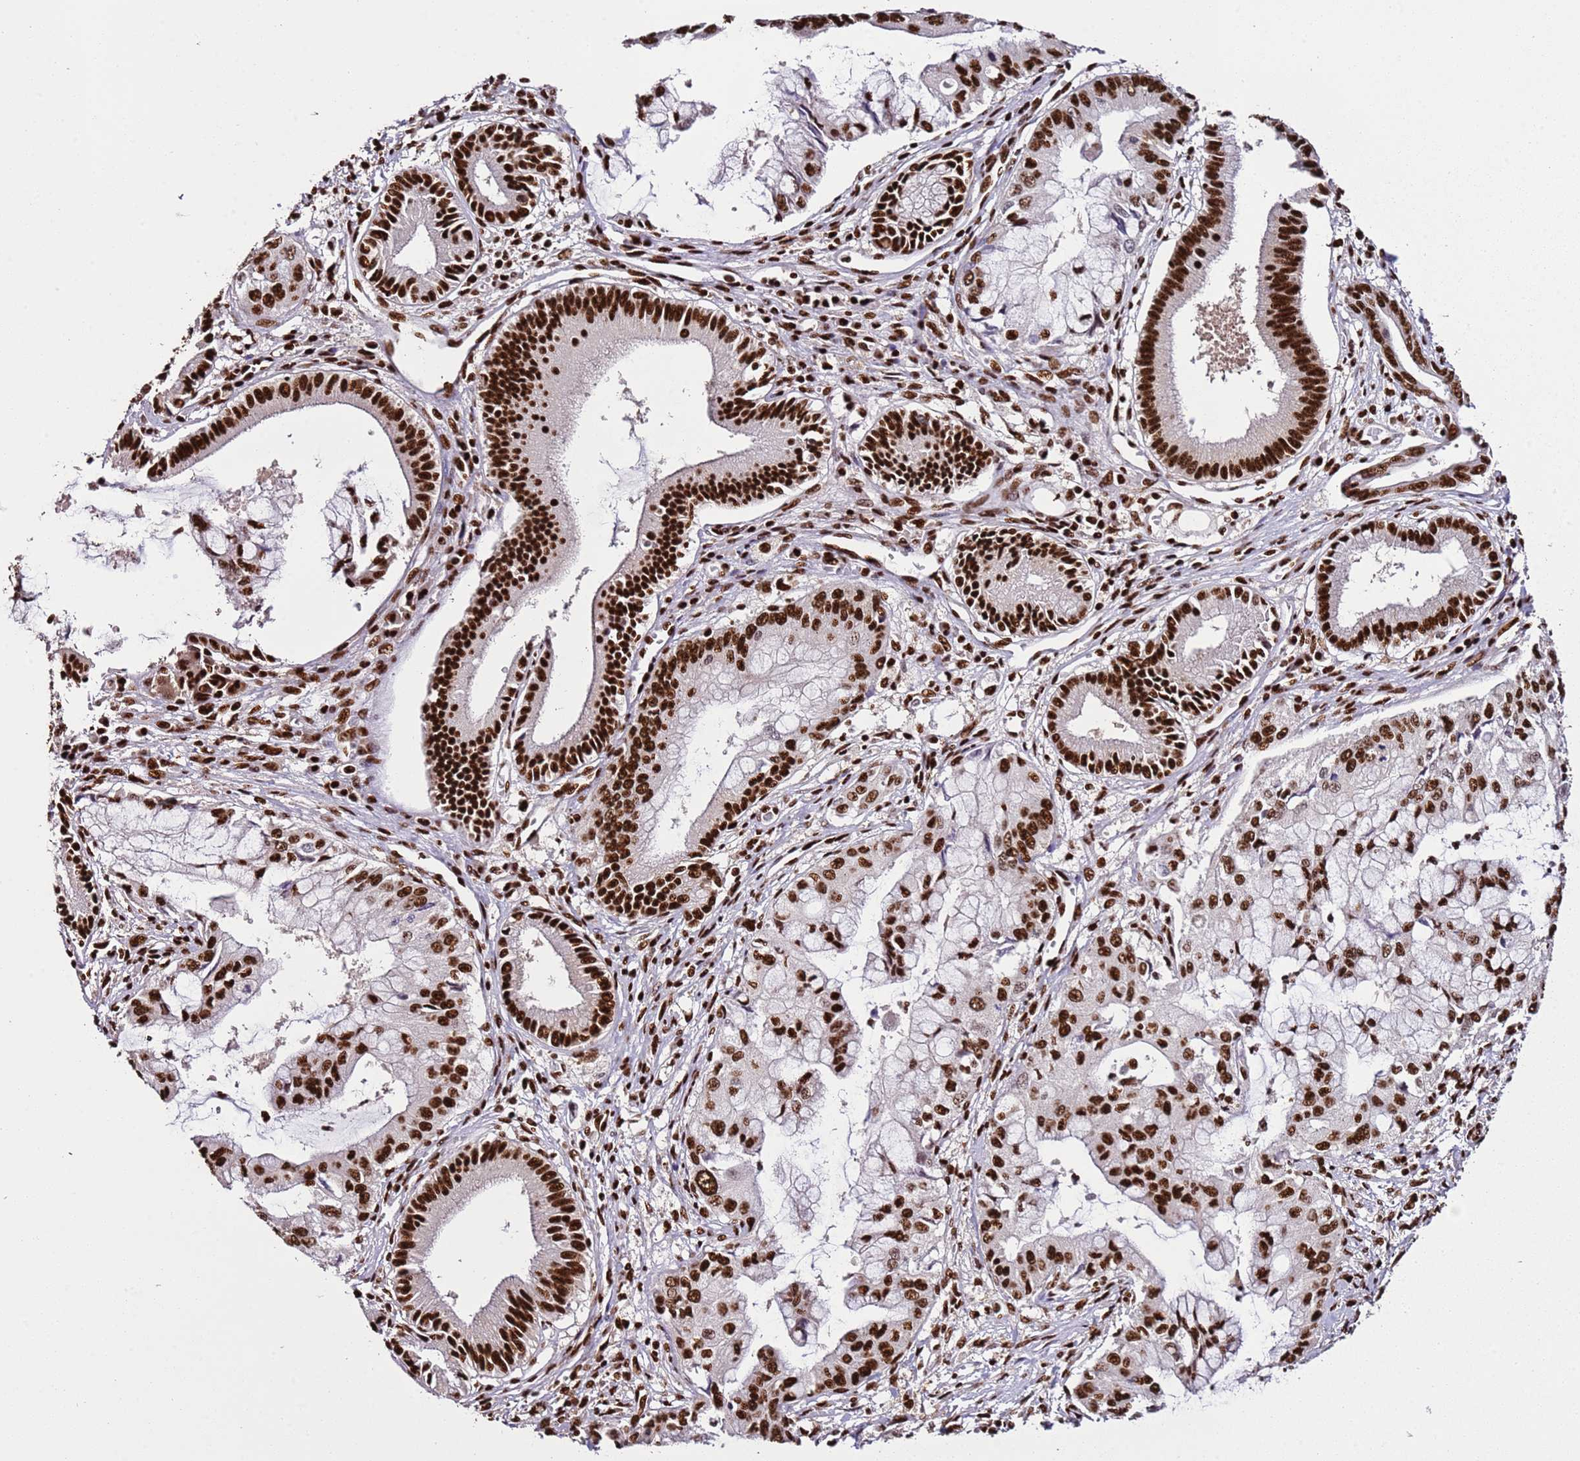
{"staining": {"intensity": "strong", "quantity": ">75%", "location": "nuclear"}, "tissue": "pancreatic cancer", "cell_type": "Tumor cells", "image_type": "cancer", "snomed": [{"axis": "morphology", "description": "Adenocarcinoma, NOS"}, {"axis": "topography", "description": "Pancreas"}], "caption": "Human pancreatic cancer stained with a protein marker reveals strong staining in tumor cells.", "gene": "C6orf226", "patient": {"sex": "male", "age": 46}}